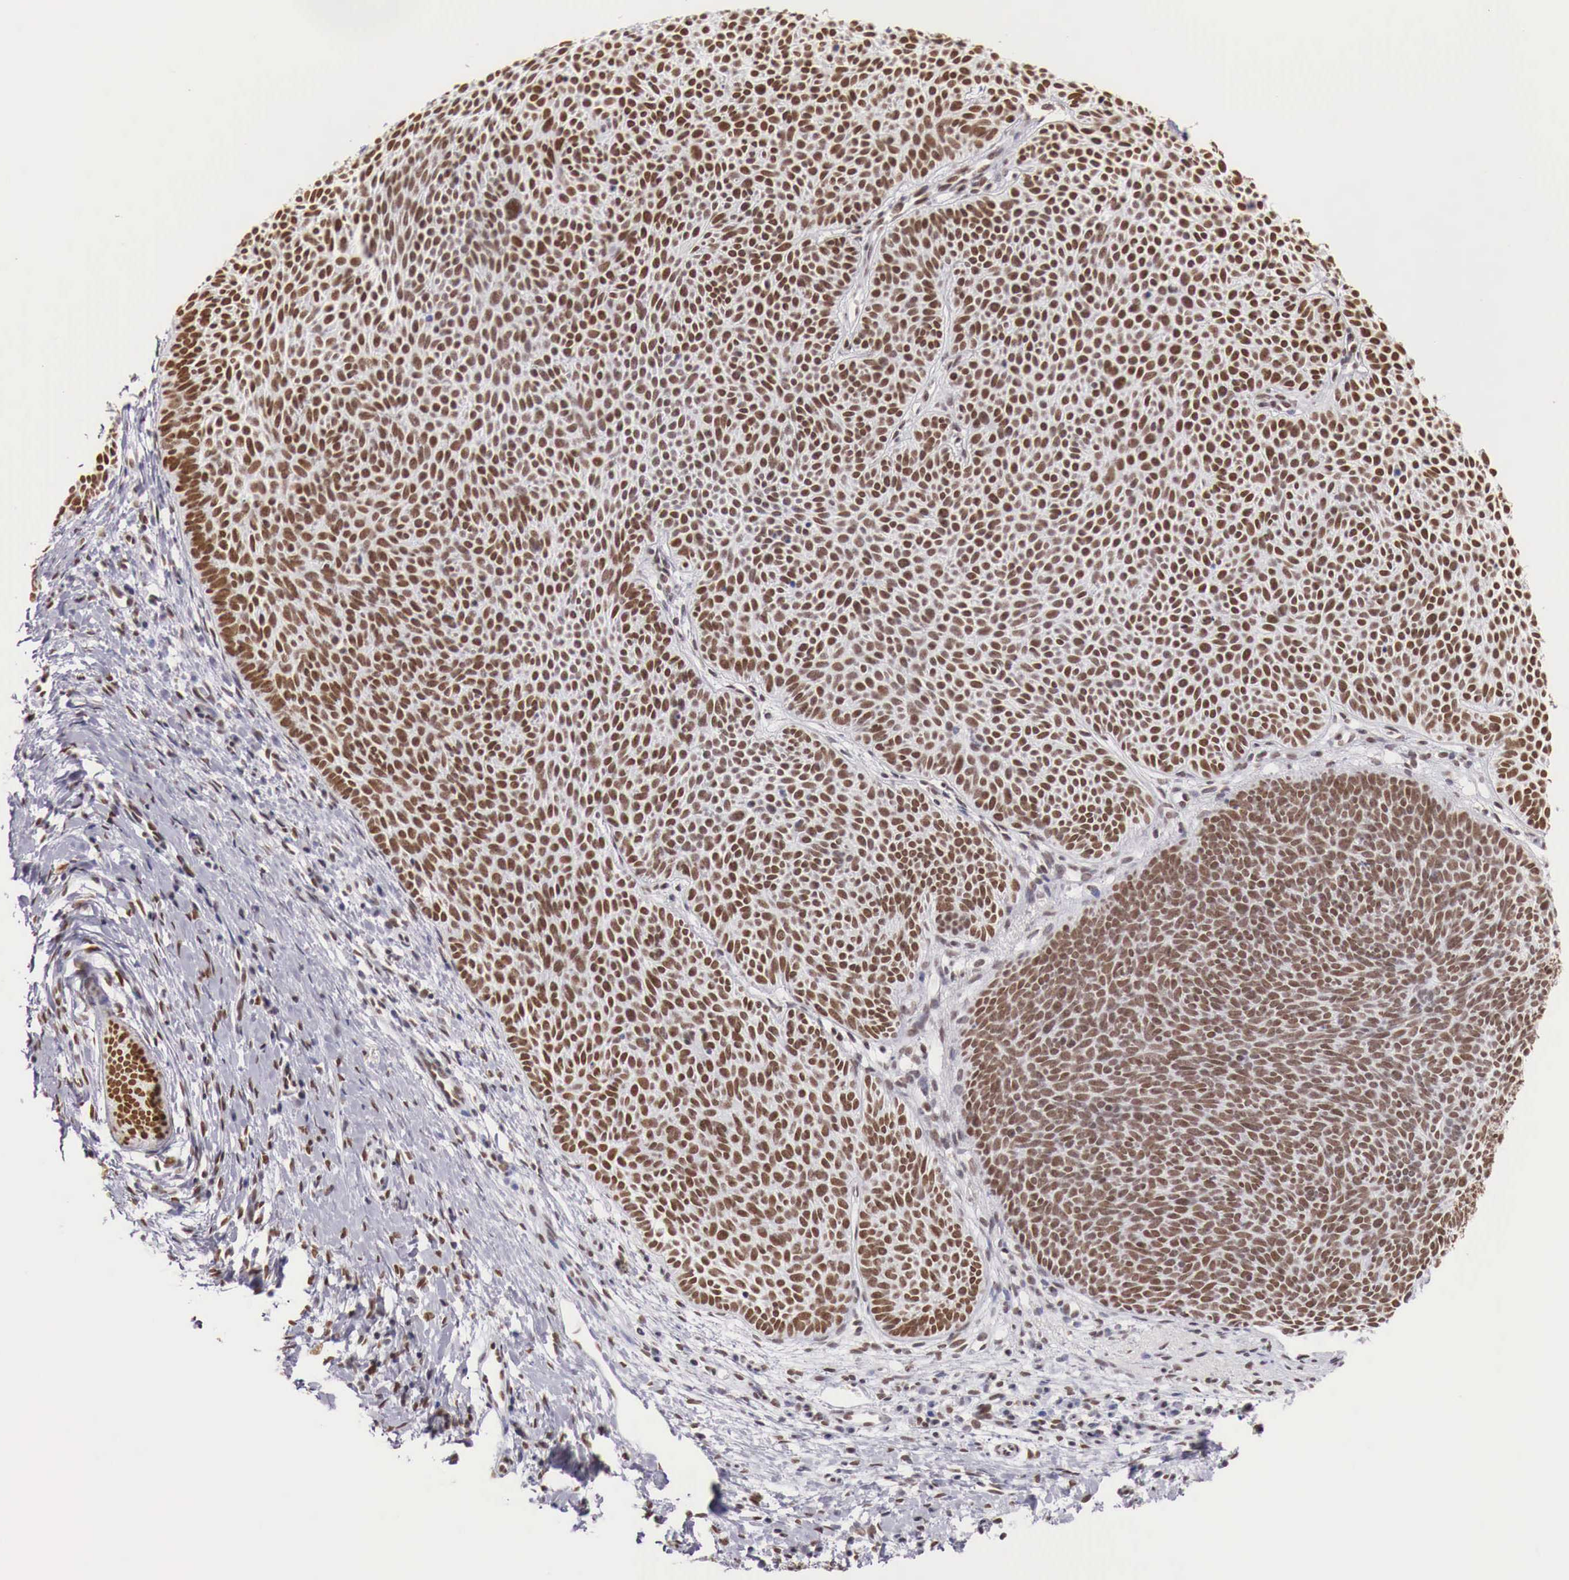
{"staining": {"intensity": "moderate", "quantity": ">75%", "location": "nuclear"}, "tissue": "skin cancer", "cell_type": "Tumor cells", "image_type": "cancer", "snomed": [{"axis": "morphology", "description": "Basal cell carcinoma"}, {"axis": "topography", "description": "Skin"}], "caption": "Immunohistochemical staining of human skin cancer (basal cell carcinoma) exhibits medium levels of moderate nuclear staining in about >75% of tumor cells. (DAB (3,3'-diaminobenzidine) = brown stain, brightfield microscopy at high magnification).", "gene": "PHF14", "patient": {"sex": "male", "age": 84}}